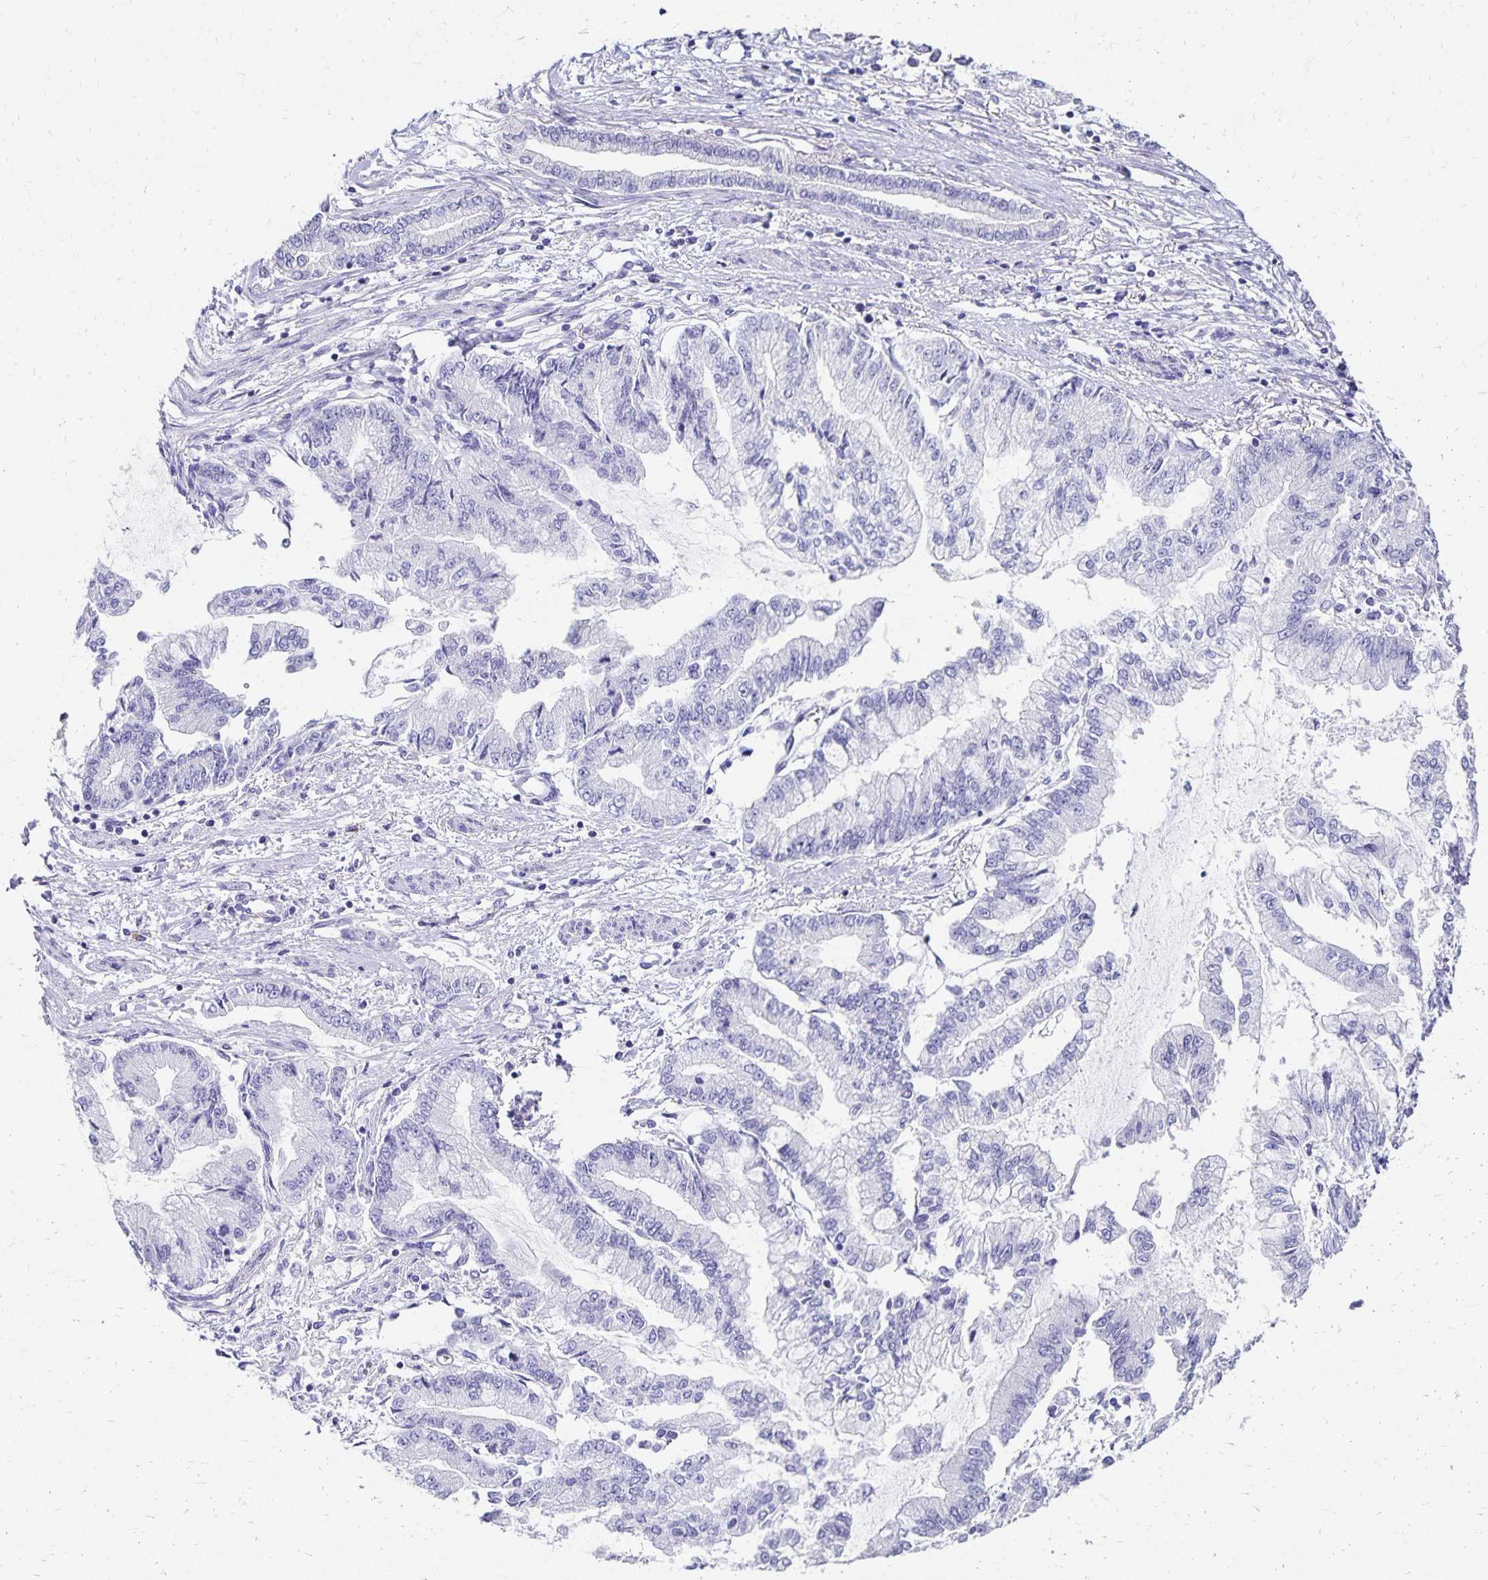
{"staining": {"intensity": "negative", "quantity": "none", "location": "none"}, "tissue": "stomach cancer", "cell_type": "Tumor cells", "image_type": "cancer", "snomed": [{"axis": "morphology", "description": "Adenocarcinoma, NOS"}, {"axis": "topography", "description": "Stomach, upper"}], "caption": "Histopathology image shows no significant protein expression in tumor cells of stomach adenocarcinoma.", "gene": "DYNLT4", "patient": {"sex": "female", "age": 74}}